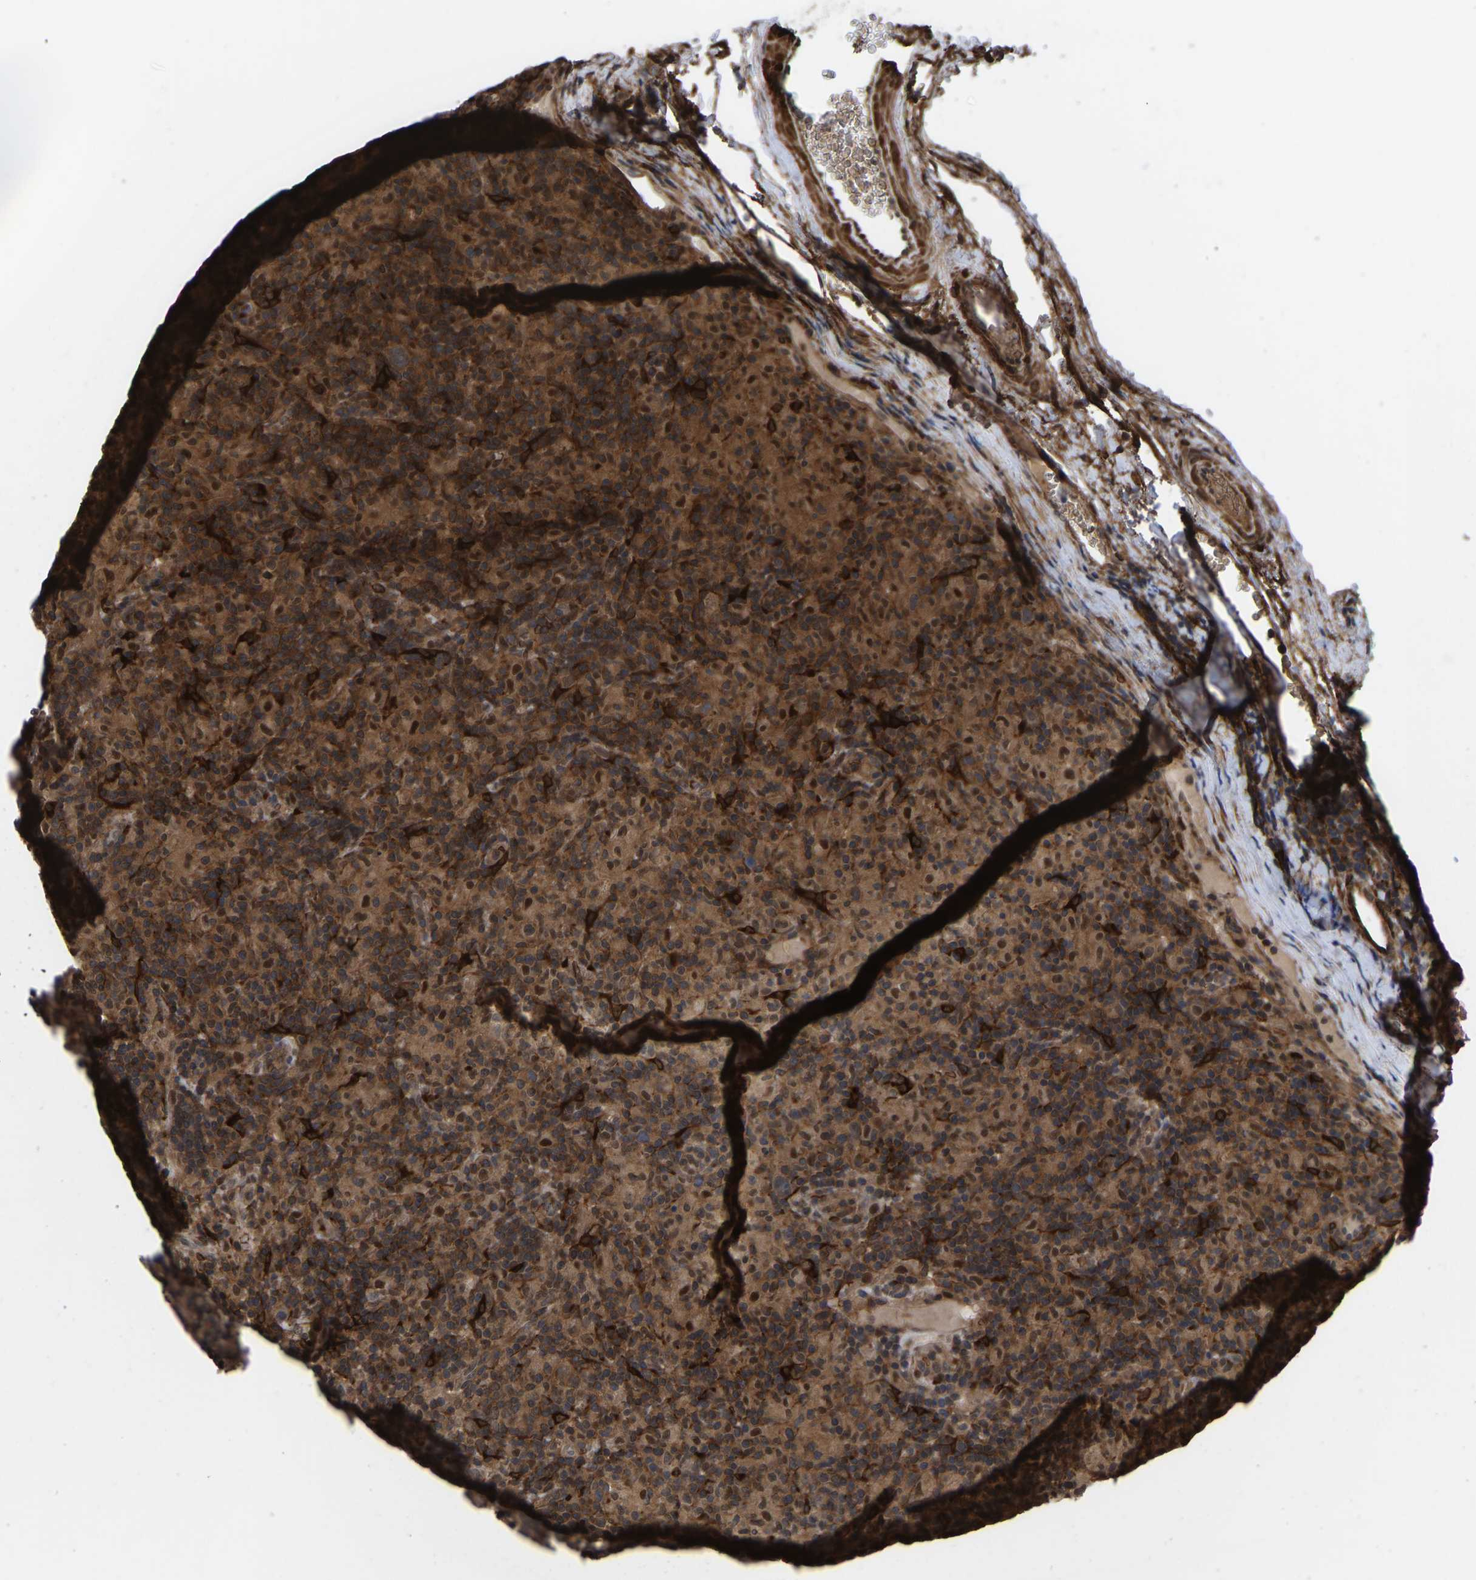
{"staining": {"intensity": "strong", "quantity": ">75%", "location": "cytoplasmic/membranous"}, "tissue": "lymphoma", "cell_type": "Tumor cells", "image_type": "cancer", "snomed": [{"axis": "morphology", "description": "Hodgkin's disease, NOS"}, {"axis": "topography", "description": "Lymph node"}], "caption": "Human lymphoma stained for a protein (brown) shows strong cytoplasmic/membranous positive expression in about >75% of tumor cells.", "gene": "CYP7B1", "patient": {"sex": "male", "age": 70}}